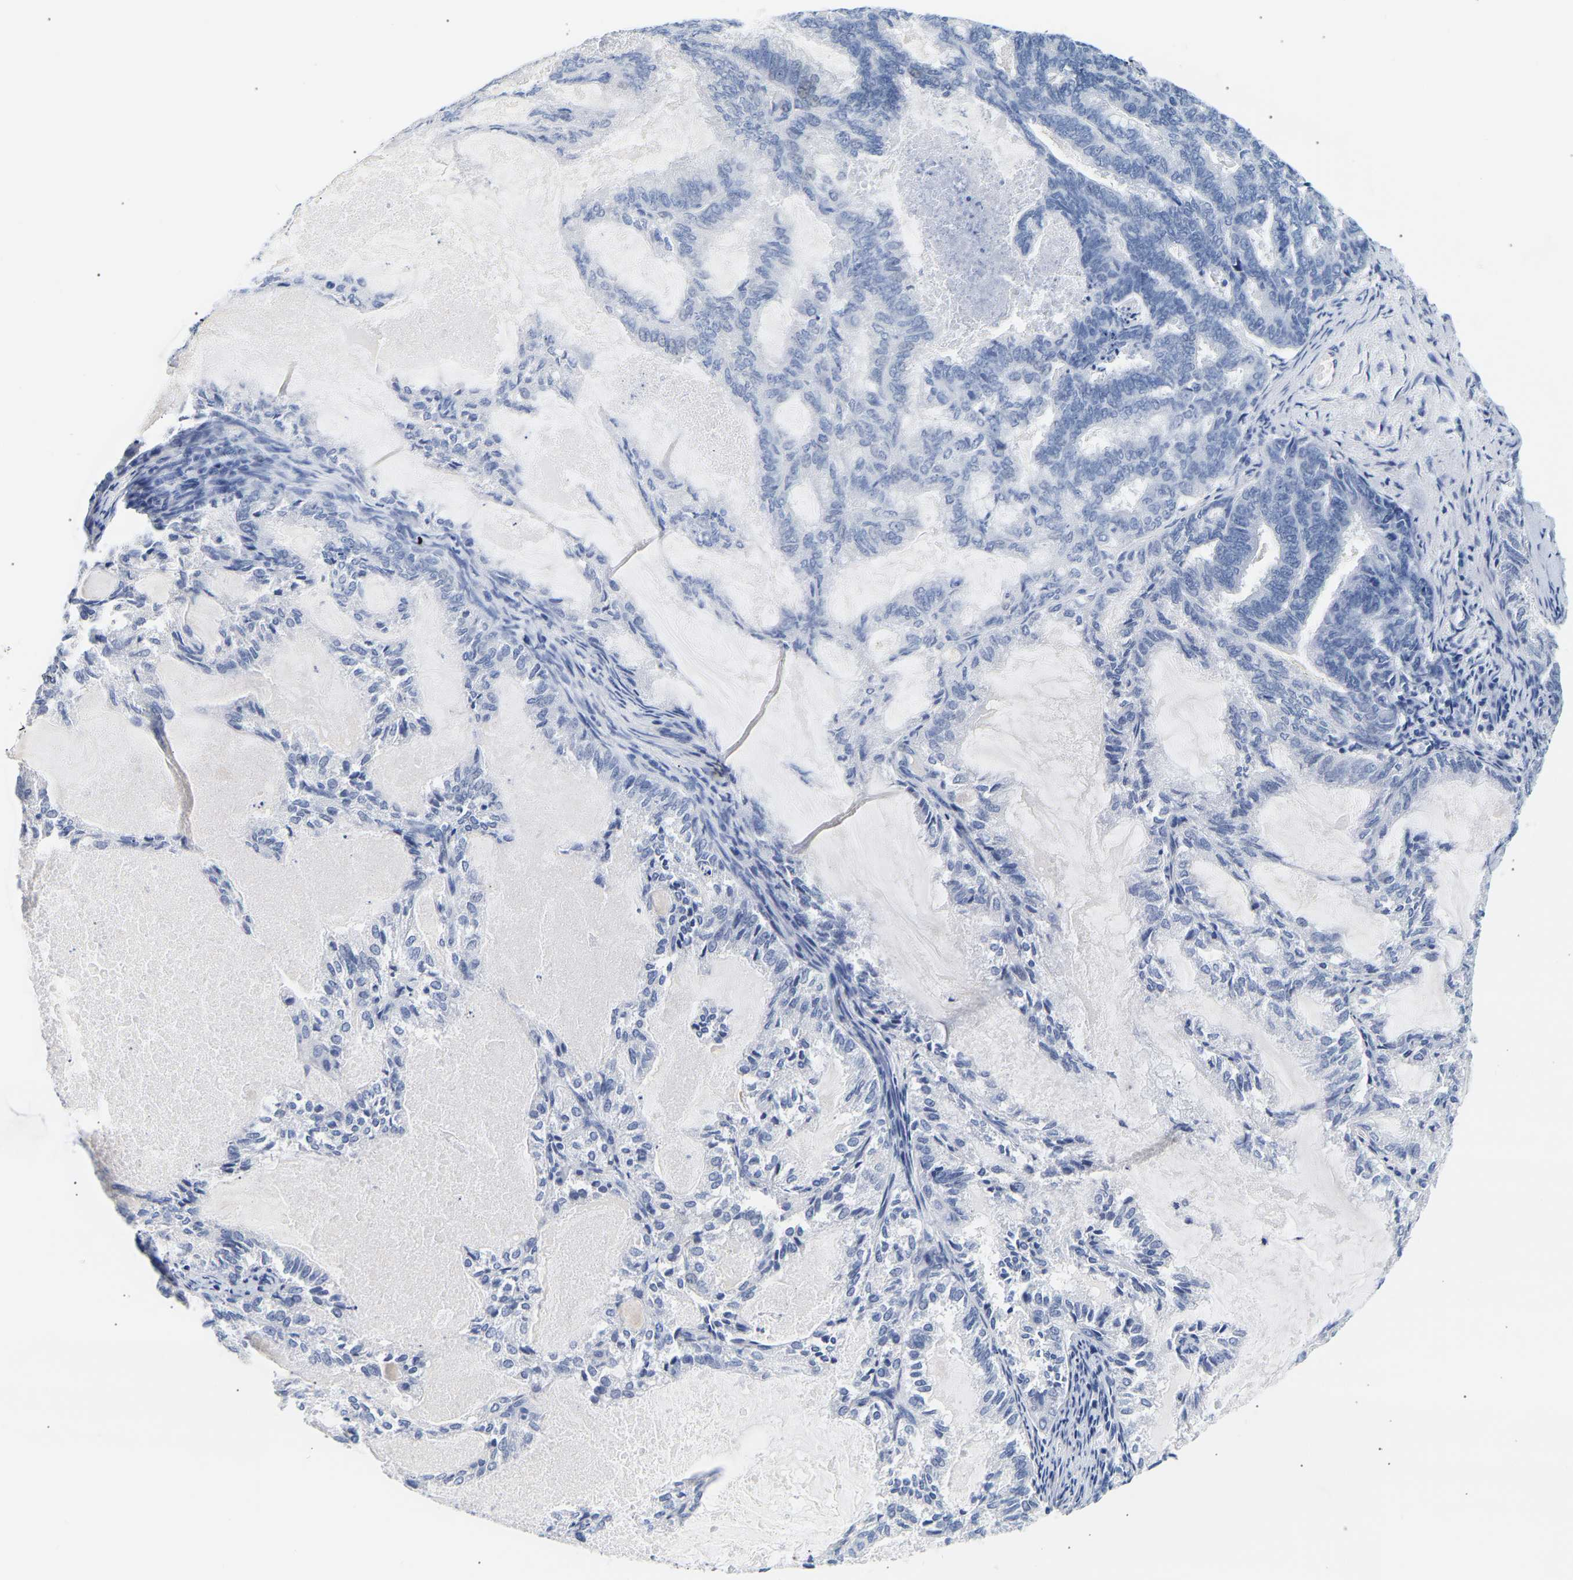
{"staining": {"intensity": "negative", "quantity": "none", "location": "none"}, "tissue": "endometrial cancer", "cell_type": "Tumor cells", "image_type": "cancer", "snomed": [{"axis": "morphology", "description": "Adenocarcinoma, NOS"}, {"axis": "topography", "description": "Endometrium"}], "caption": "Tumor cells are negative for protein expression in human adenocarcinoma (endometrial). The staining is performed using DAB (3,3'-diaminobenzidine) brown chromogen with nuclei counter-stained in using hematoxylin.", "gene": "SPINK2", "patient": {"sex": "female", "age": 86}}